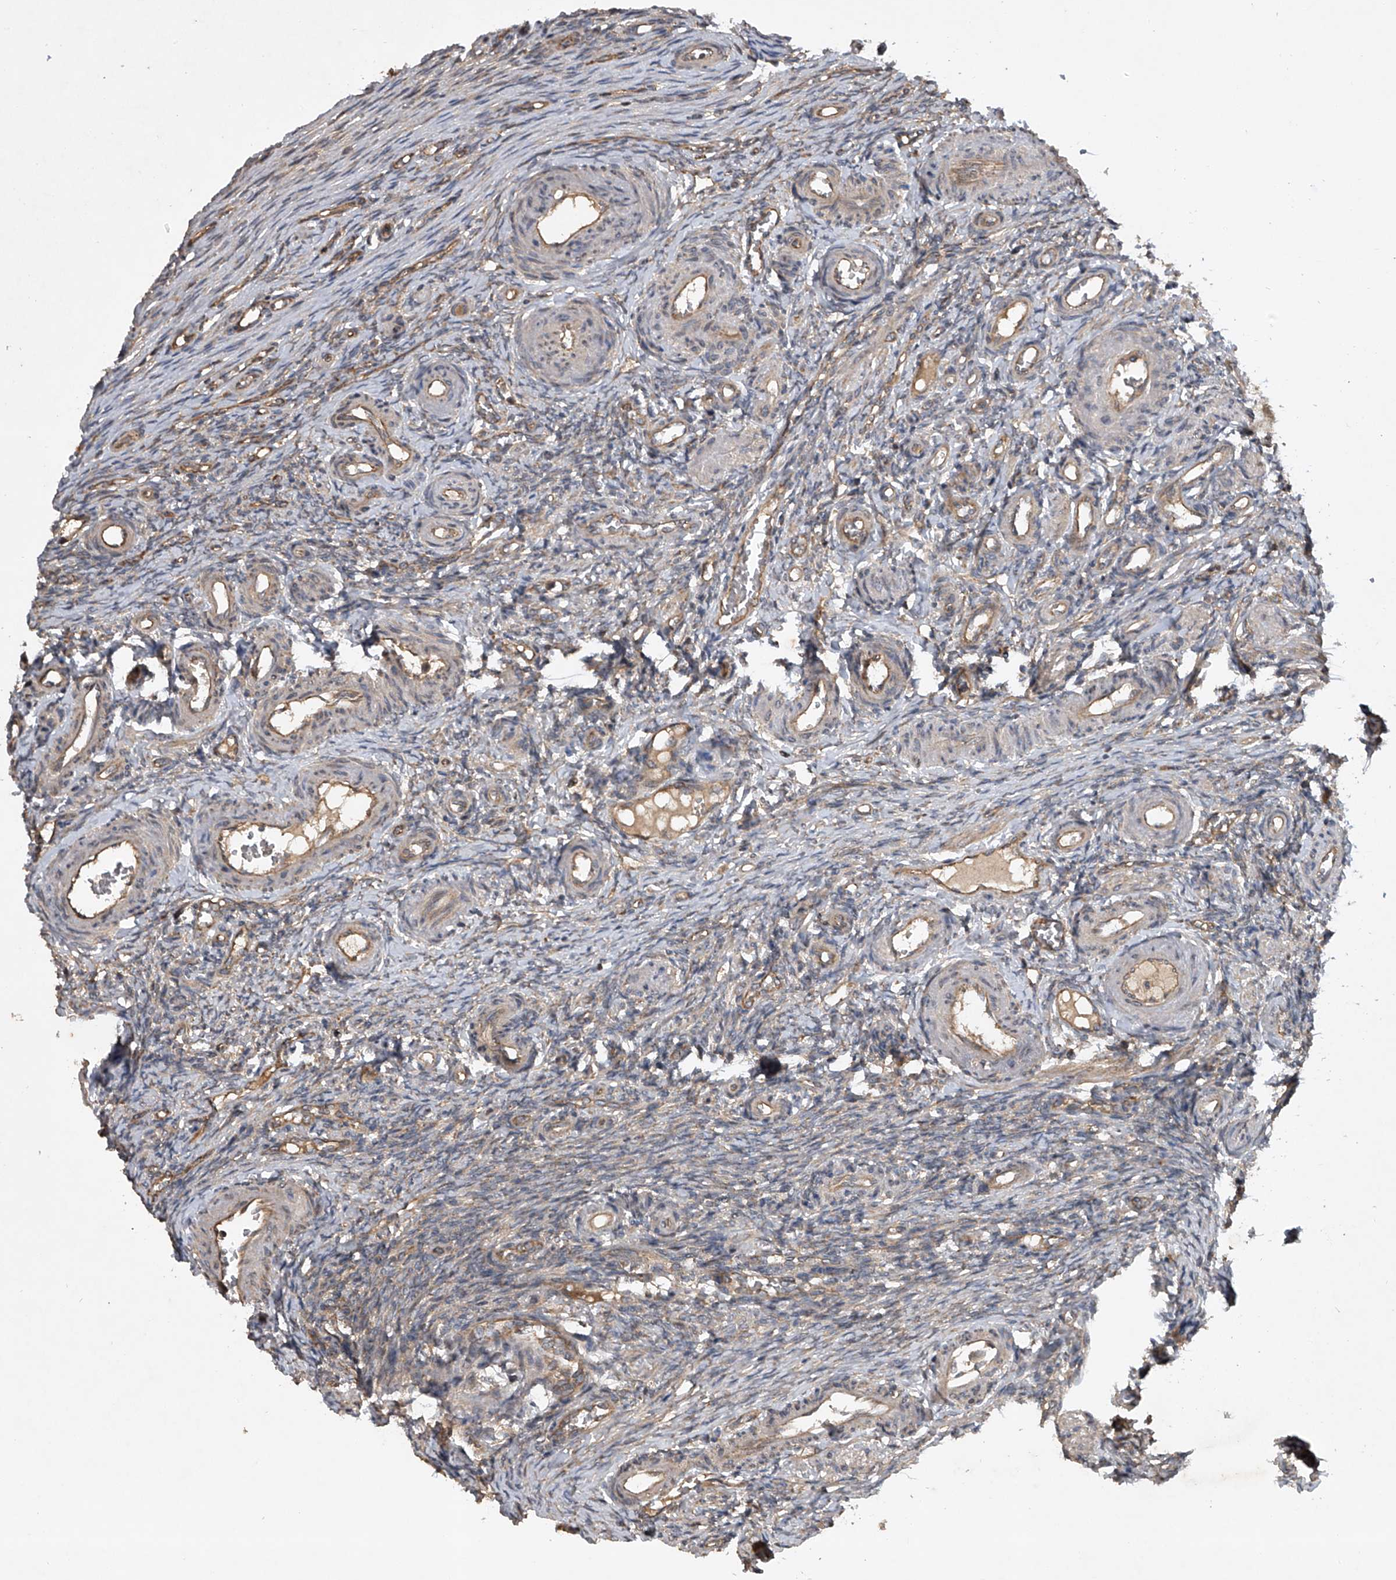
{"staining": {"intensity": "weak", "quantity": "<25%", "location": "cytoplasmic/membranous"}, "tissue": "ovary", "cell_type": "Ovarian stroma cells", "image_type": "normal", "snomed": [{"axis": "morphology", "description": "Adenocarcinoma, NOS"}, {"axis": "topography", "description": "Endometrium"}], "caption": "Micrograph shows no protein expression in ovarian stroma cells of benign ovary. Brightfield microscopy of IHC stained with DAB (brown) and hematoxylin (blue), captured at high magnification.", "gene": "NFS1", "patient": {"sex": "female", "age": 32}}